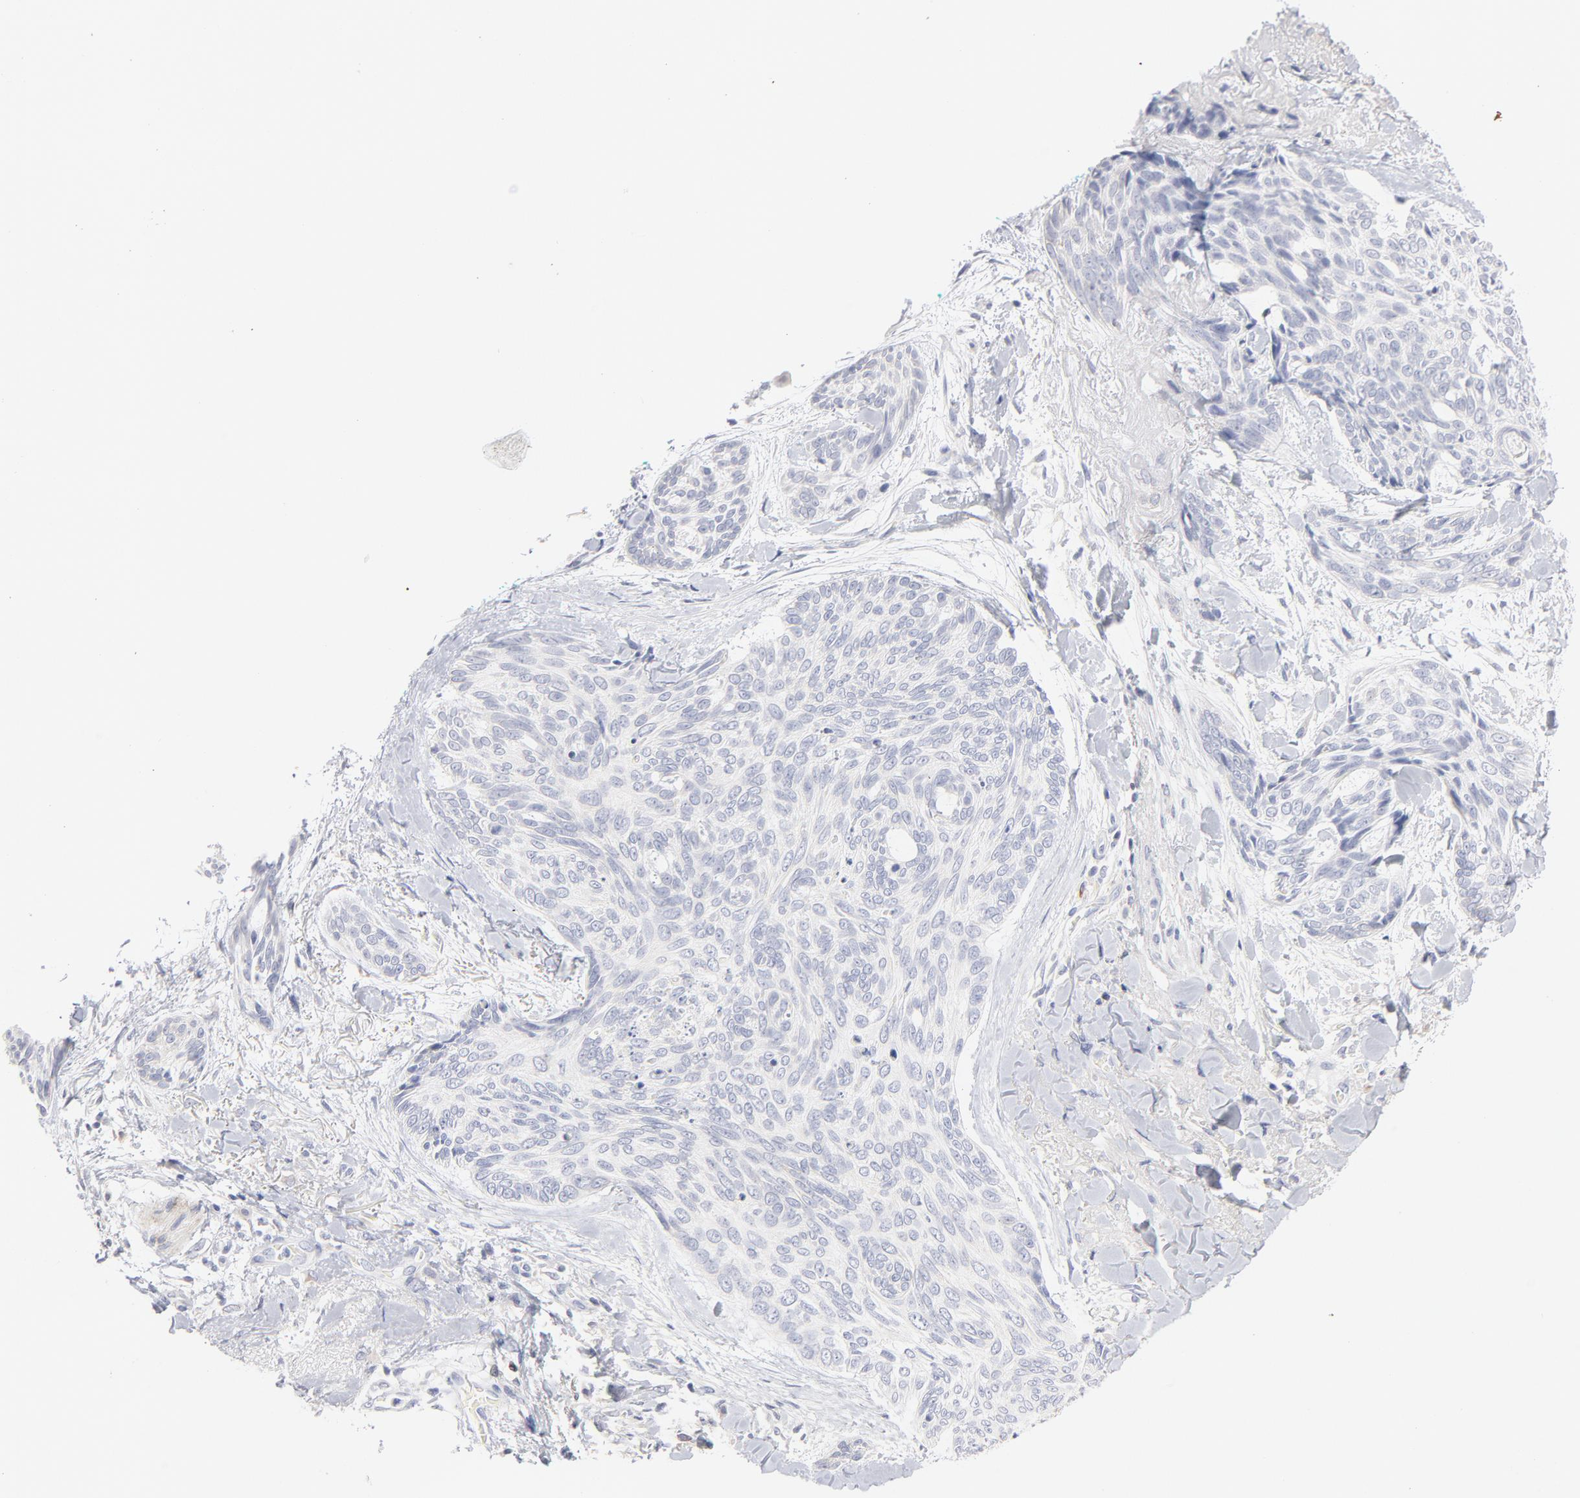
{"staining": {"intensity": "negative", "quantity": "none", "location": "none"}, "tissue": "skin cancer", "cell_type": "Tumor cells", "image_type": "cancer", "snomed": [{"axis": "morphology", "description": "Normal tissue, NOS"}, {"axis": "morphology", "description": "Basal cell carcinoma"}, {"axis": "topography", "description": "Skin"}], "caption": "Immunohistochemical staining of skin cancer demonstrates no significant staining in tumor cells. The staining was performed using DAB (3,3'-diaminobenzidine) to visualize the protein expression in brown, while the nuclei were stained in blue with hematoxylin (Magnification: 20x).", "gene": "MID1", "patient": {"sex": "female", "age": 71}}